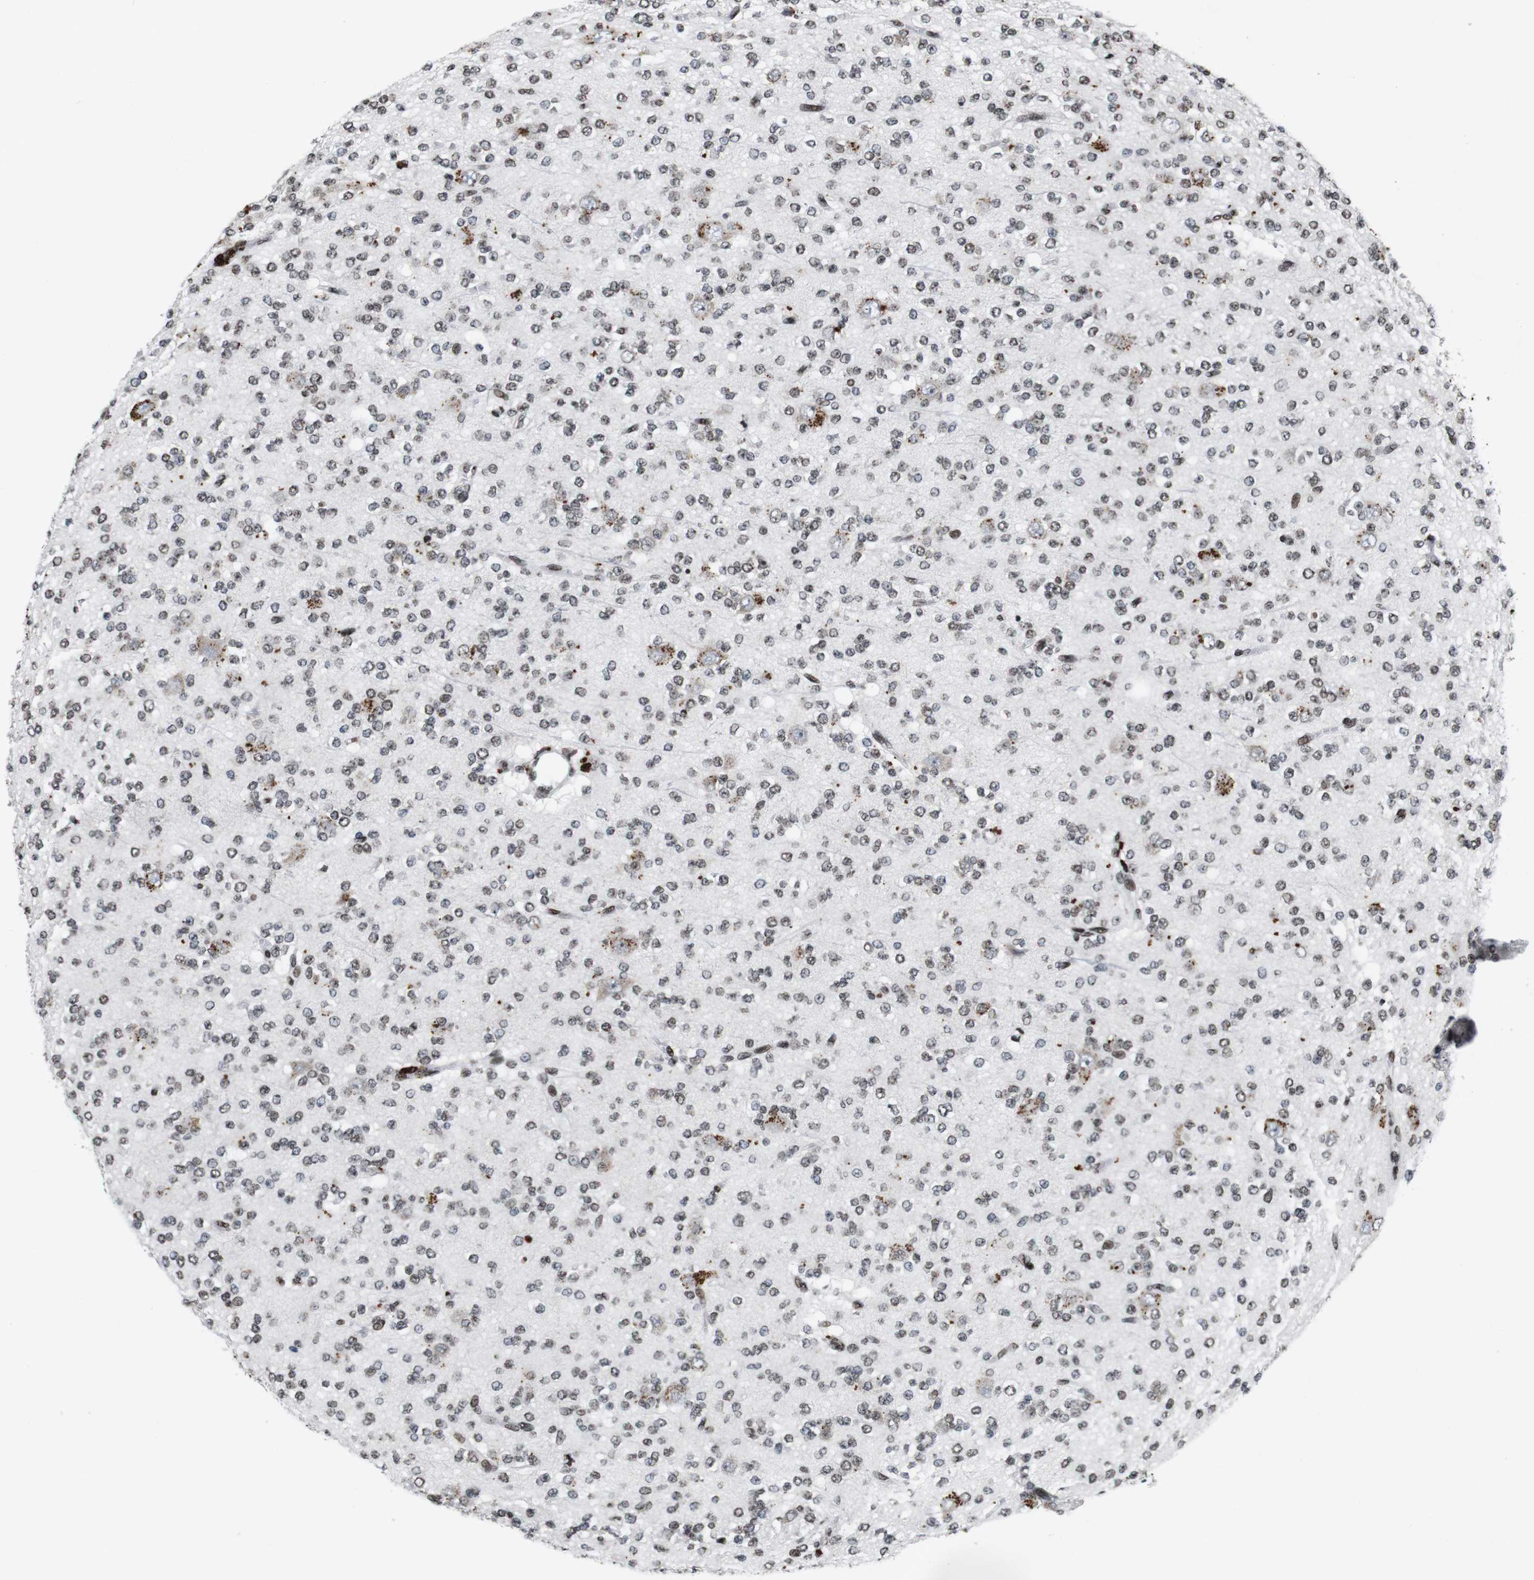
{"staining": {"intensity": "weak", "quantity": "<25%", "location": "nuclear"}, "tissue": "glioma", "cell_type": "Tumor cells", "image_type": "cancer", "snomed": [{"axis": "morphology", "description": "Glioma, malignant, Low grade"}, {"axis": "topography", "description": "Brain"}], "caption": "Malignant glioma (low-grade) stained for a protein using IHC exhibits no positivity tumor cells.", "gene": "MAGEH1", "patient": {"sex": "male", "age": 38}}